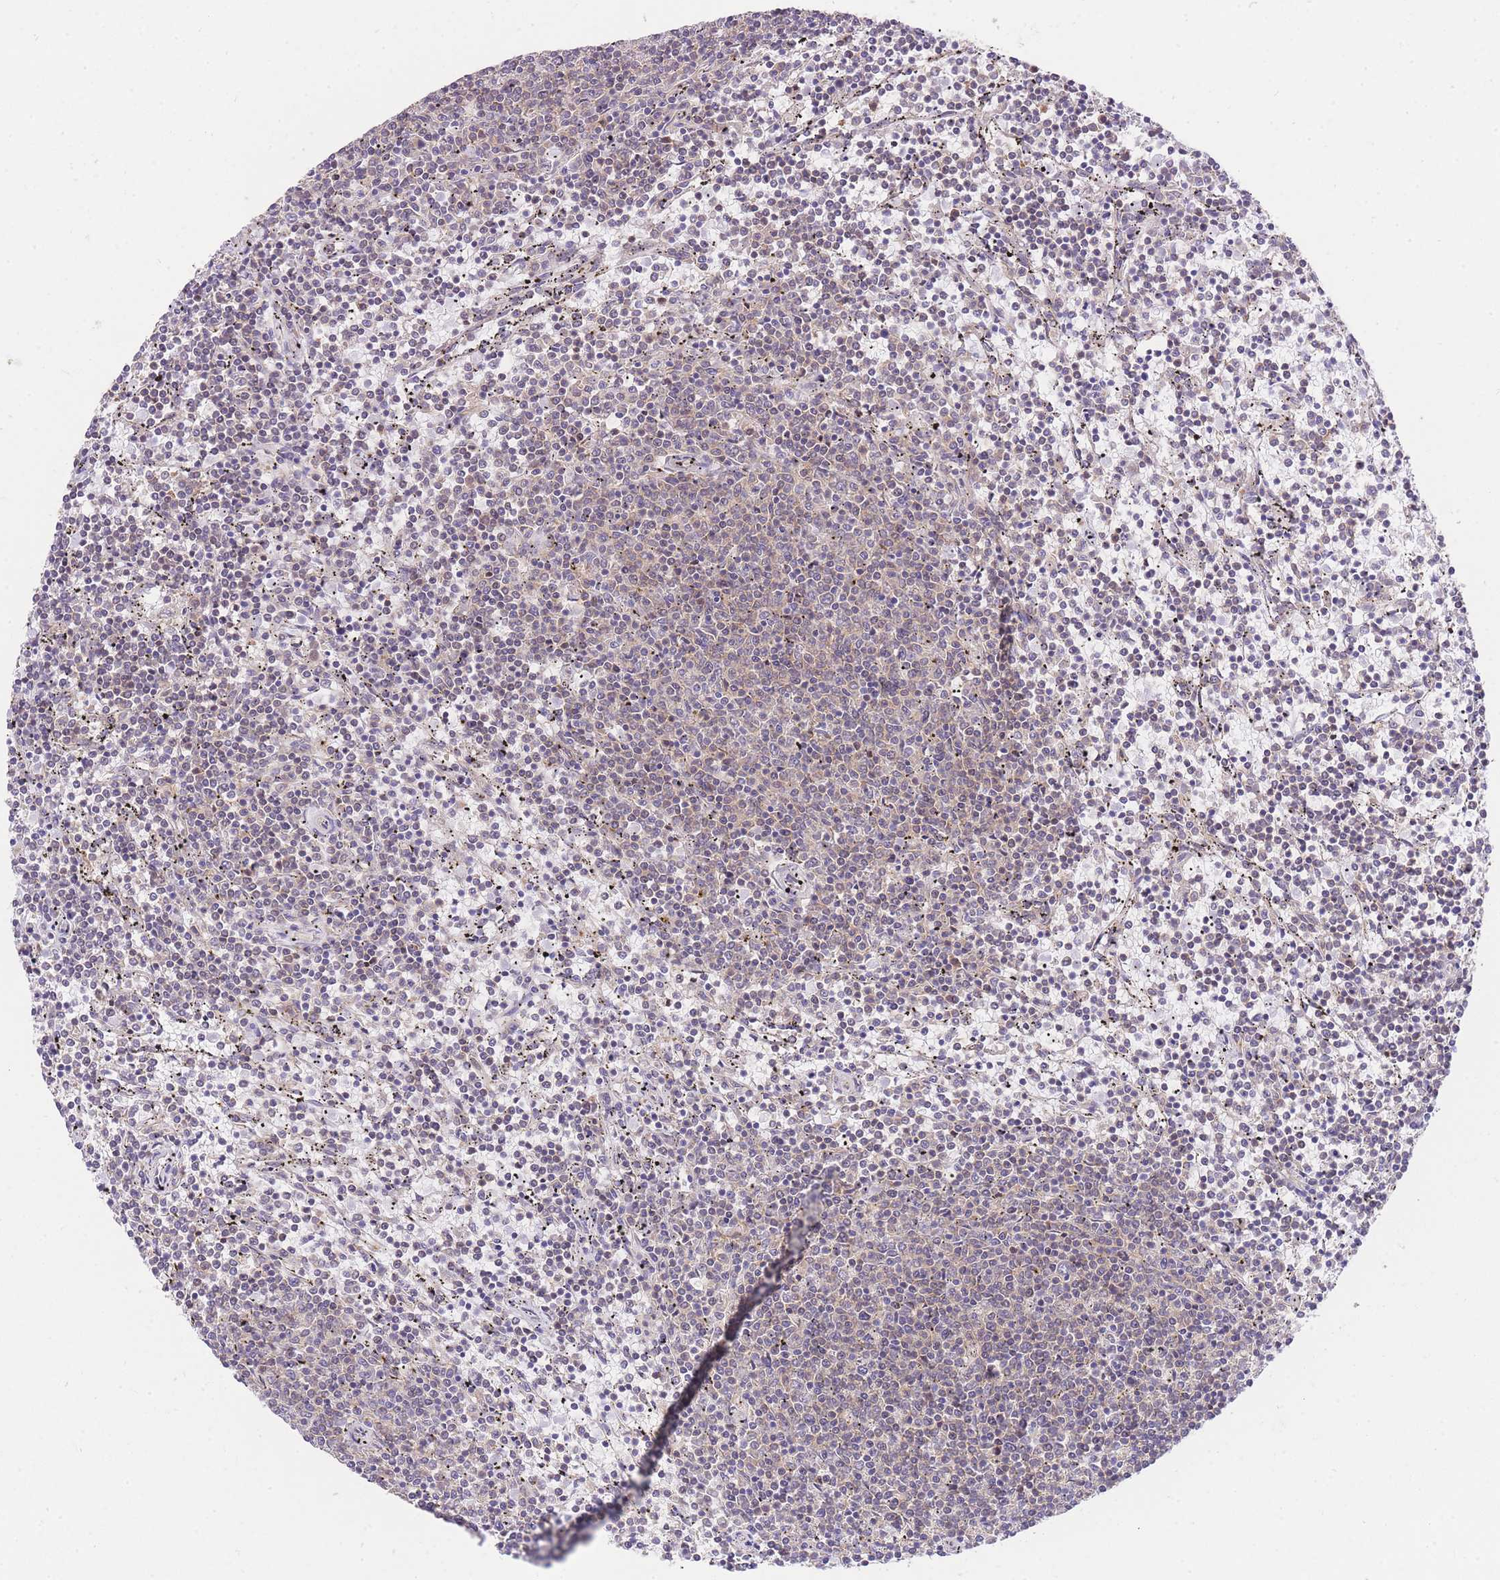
{"staining": {"intensity": "weak", "quantity": "<25%", "location": "cytoplasmic/membranous"}, "tissue": "lymphoma", "cell_type": "Tumor cells", "image_type": "cancer", "snomed": [{"axis": "morphology", "description": "Malignant lymphoma, non-Hodgkin's type, Low grade"}, {"axis": "topography", "description": "Spleen"}], "caption": "IHC of lymphoma displays no expression in tumor cells.", "gene": "UBXN7", "patient": {"sex": "female", "age": 50}}